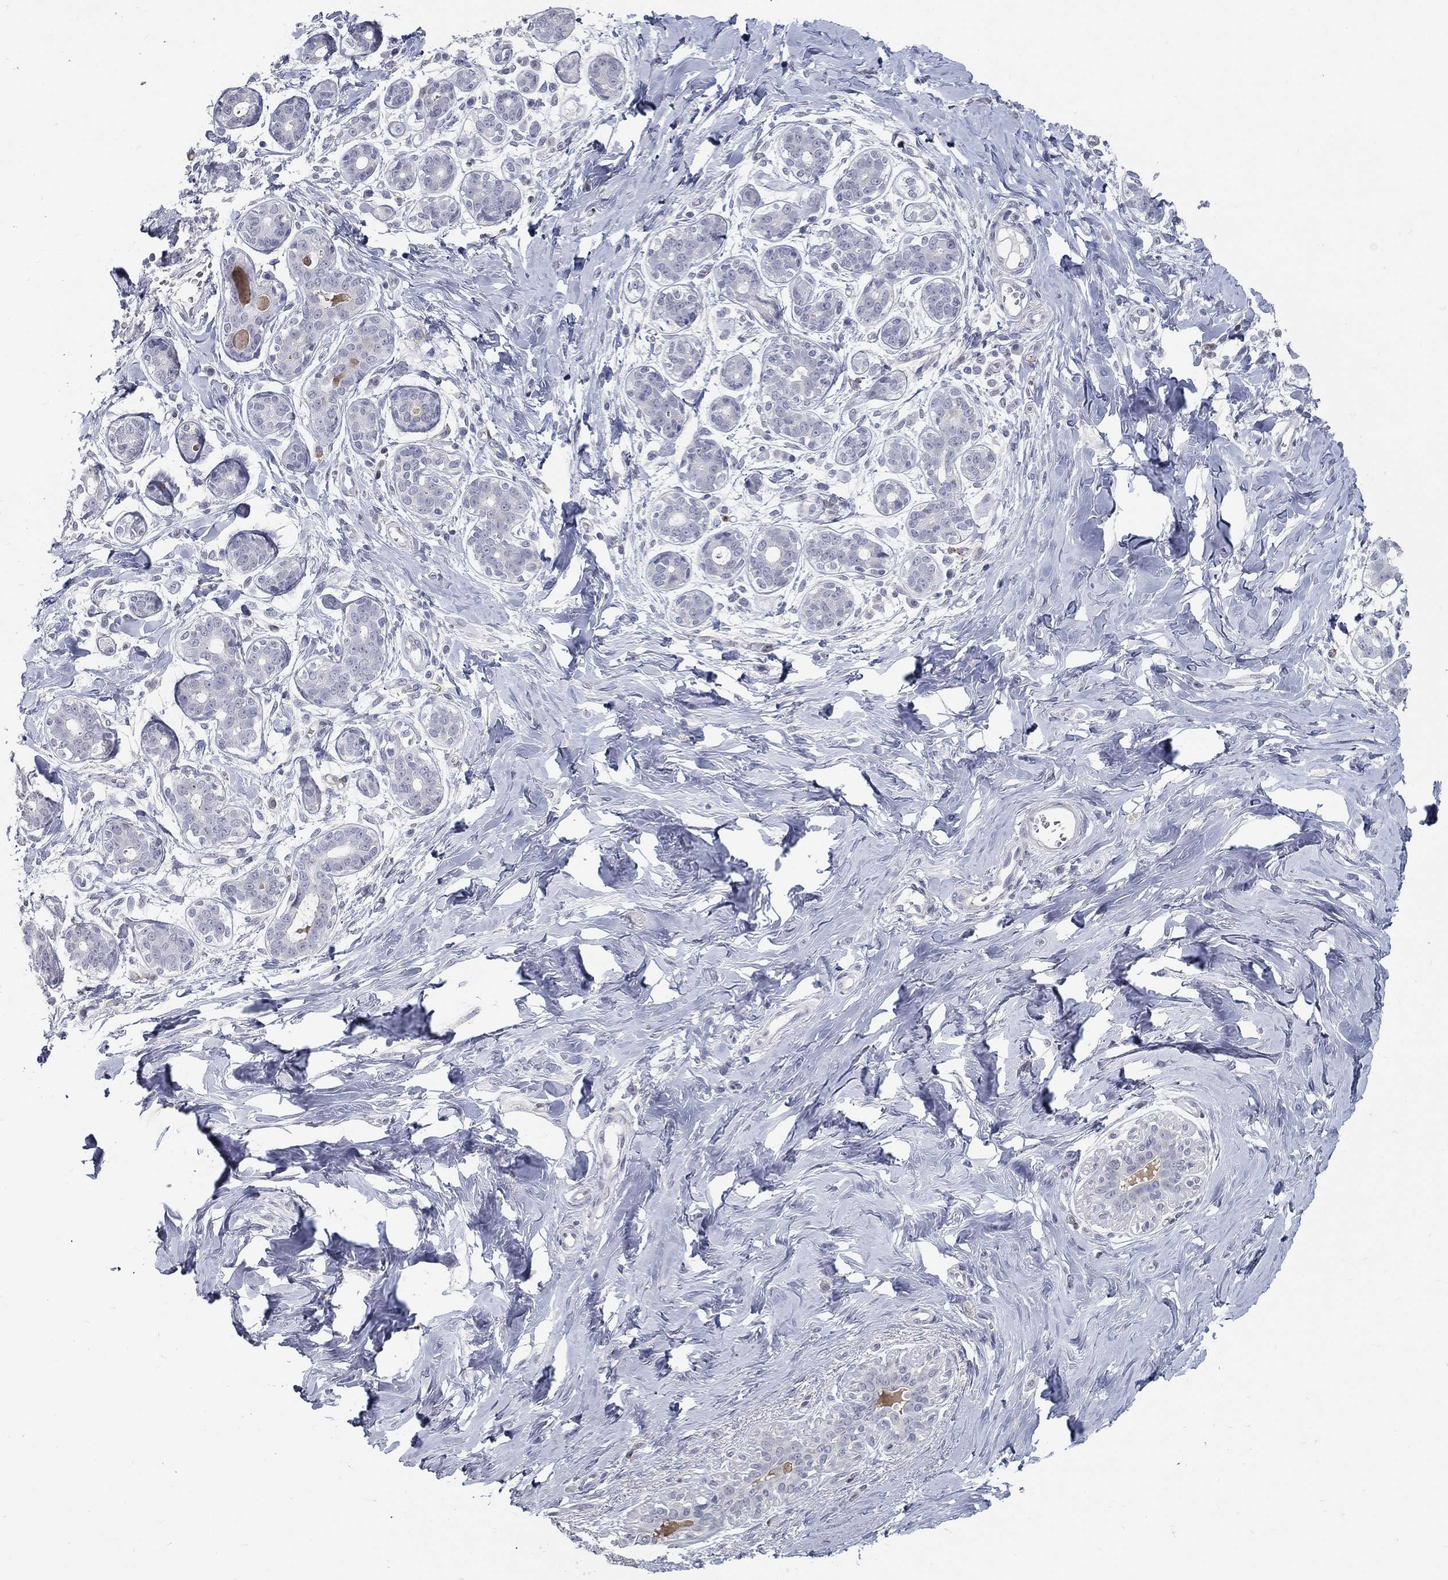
{"staining": {"intensity": "negative", "quantity": "none", "location": "none"}, "tissue": "breast", "cell_type": "Glandular cells", "image_type": "normal", "snomed": [{"axis": "morphology", "description": "Normal tissue, NOS"}, {"axis": "topography", "description": "Breast"}], "caption": "Benign breast was stained to show a protein in brown. There is no significant positivity in glandular cells. Nuclei are stained in blue.", "gene": "ACE2", "patient": {"sex": "female", "age": 43}}